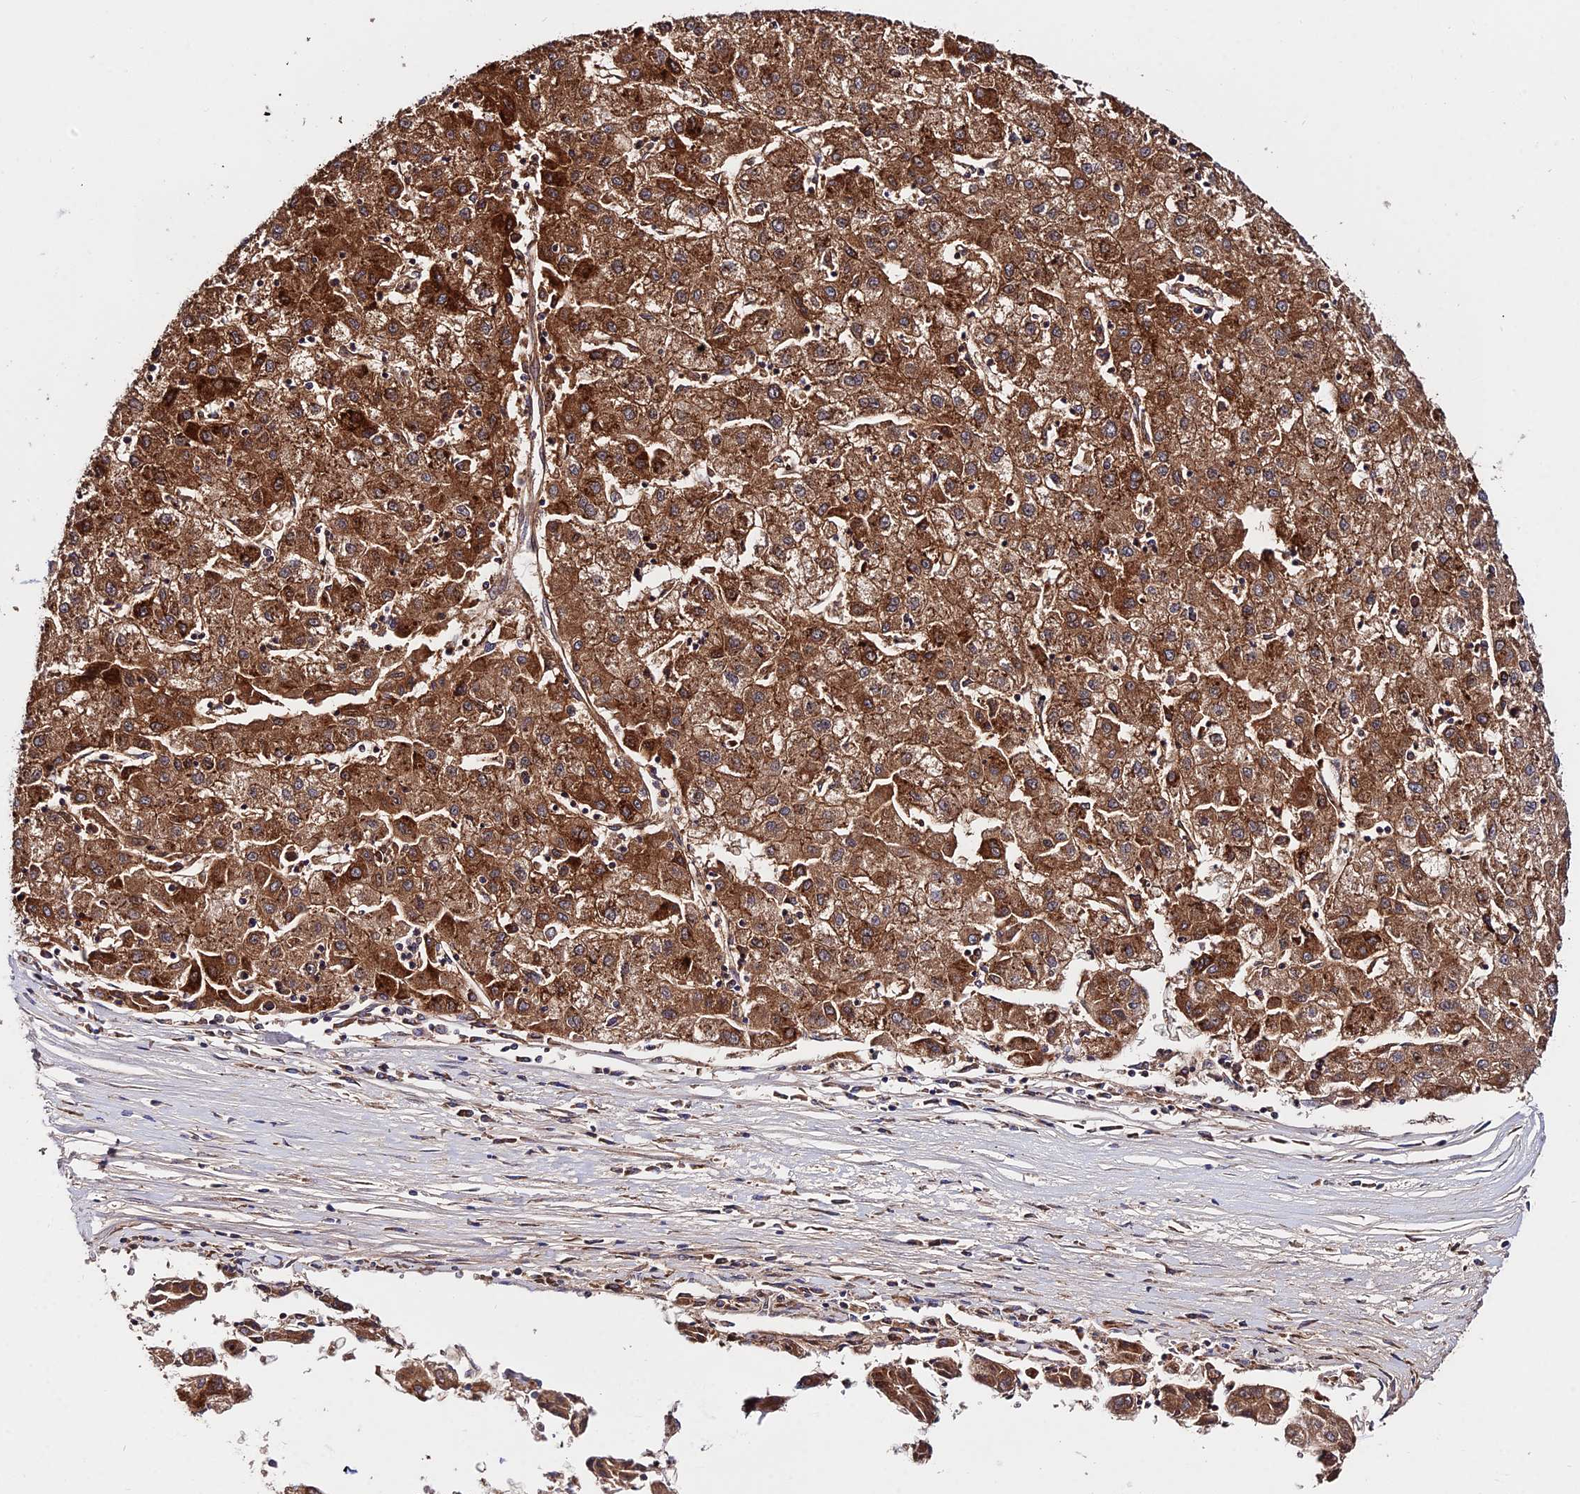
{"staining": {"intensity": "strong", "quantity": ">75%", "location": "cytoplasmic/membranous"}, "tissue": "liver cancer", "cell_type": "Tumor cells", "image_type": "cancer", "snomed": [{"axis": "morphology", "description": "Carcinoma, Hepatocellular, NOS"}, {"axis": "topography", "description": "Liver"}], "caption": "IHC of liver hepatocellular carcinoma shows high levels of strong cytoplasmic/membranous expression in about >75% of tumor cells. (DAB IHC, brown staining for protein, blue staining for nuclei).", "gene": "CDC37L1", "patient": {"sex": "male", "age": 72}}